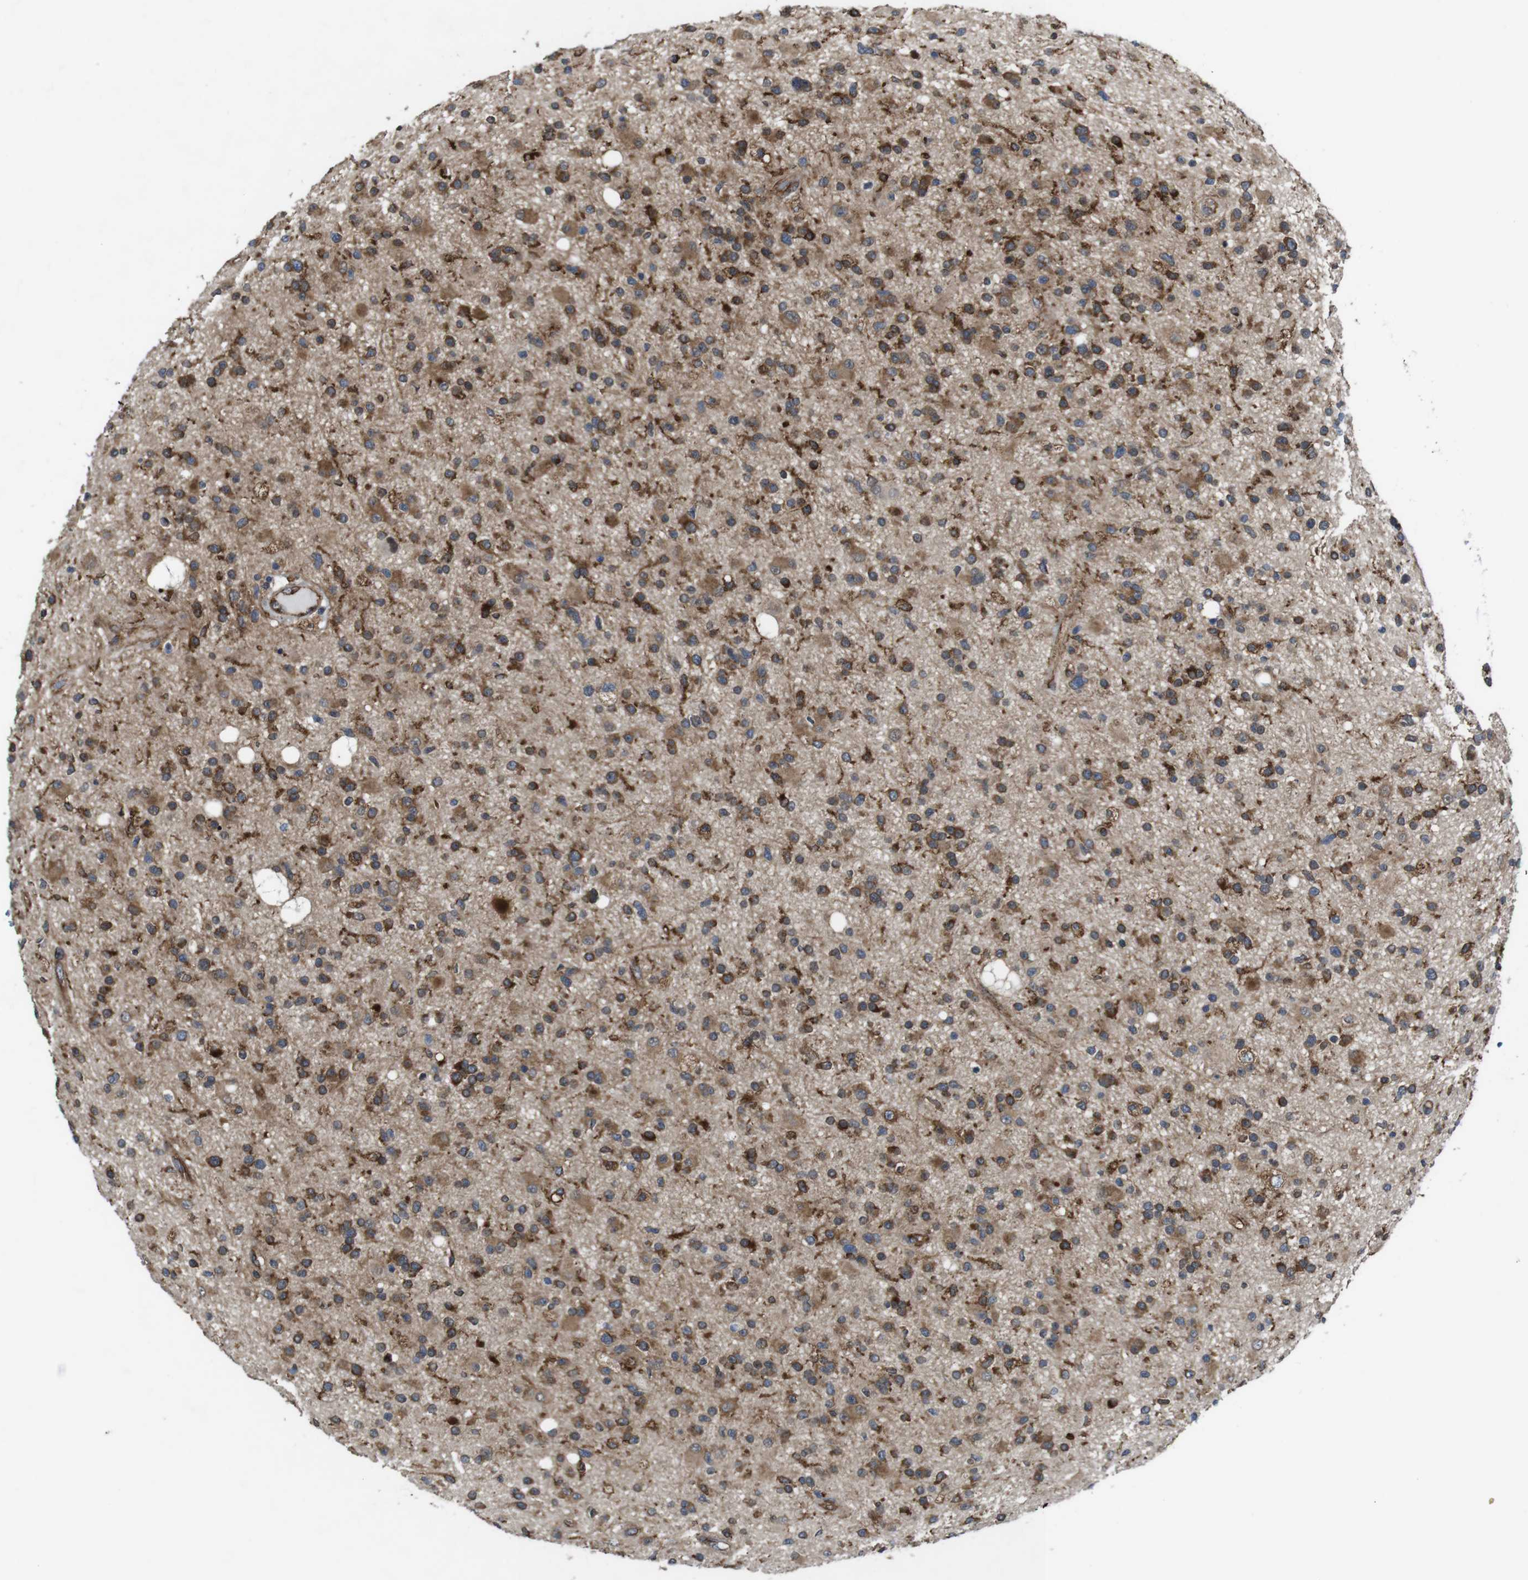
{"staining": {"intensity": "strong", "quantity": "25%-75%", "location": "cytoplasmic/membranous"}, "tissue": "glioma", "cell_type": "Tumor cells", "image_type": "cancer", "snomed": [{"axis": "morphology", "description": "Glioma, malignant, High grade"}, {"axis": "topography", "description": "Brain"}], "caption": "A photomicrograph of glioma stained for a protein demonstrates strong cytoplasmic/membranous brown staining in tumor cells.", "gene": "PTGER4", "patient": {"sex": "male", "age": 33}}